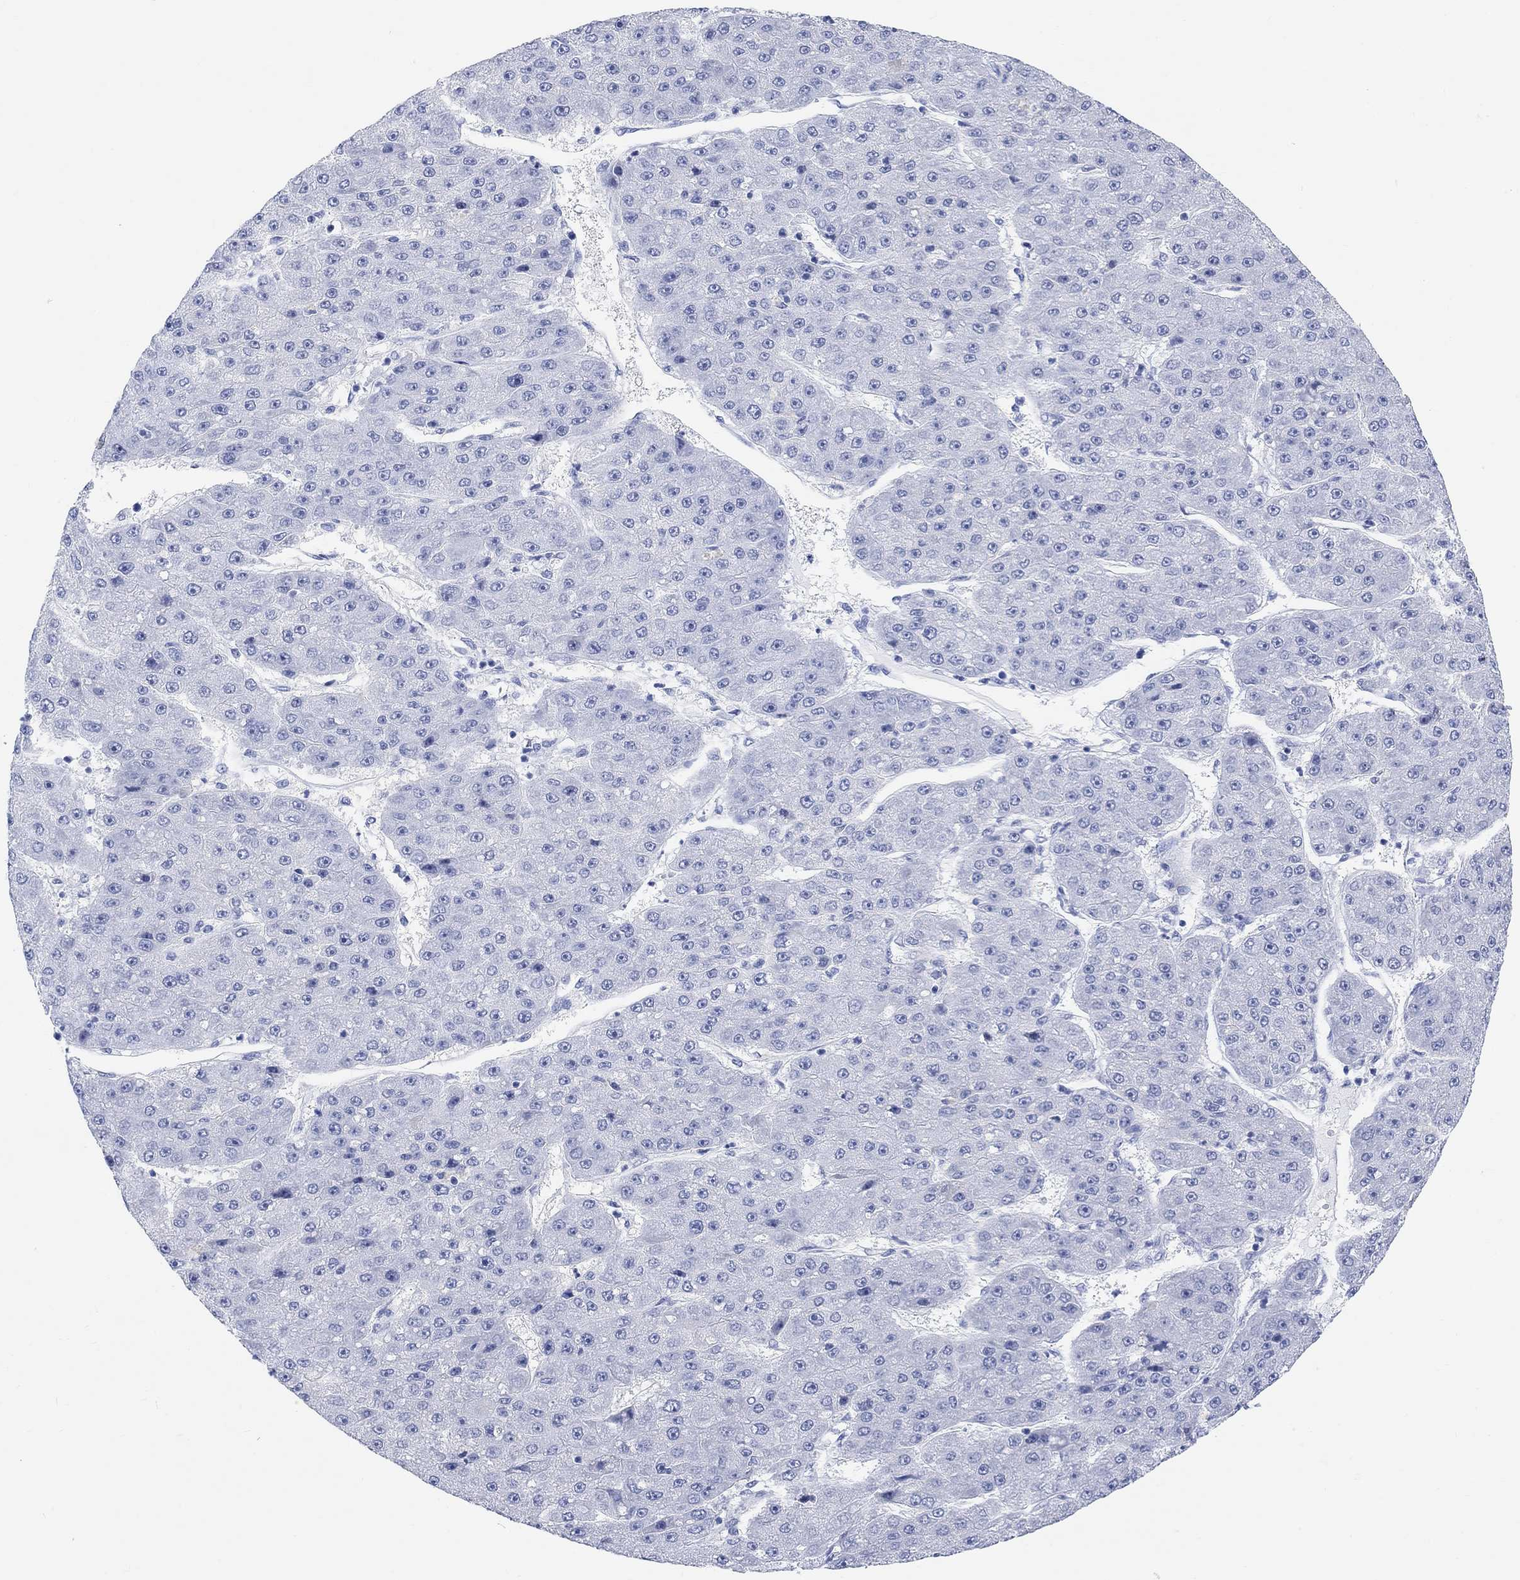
{"staining": {"intensity": "negative", "quantity": "none", "location": "none"}, "tissue": "liver cancer", "cell_type": "Tumor cells", "image_type": "cancer", "snomed": [{"axis": "morphology", "description": "Carcinoma, Hepatocellular, NOS"}, {"axis": "topography", "description": "Liver"}], "caption": "High power microscopy micrograph of an immunohistochemistry photomicrograph of hepatocellular carcinoma (liver), revealing no significant staining in tumor cells. The staining was performed using DAB to visualize the protein expression in brown, while the nuclei were stained in blue with hematoxylin (Magnification: 20x).", "gene": "XIRP2", "patient": {"sex": "male", "age": 67}}